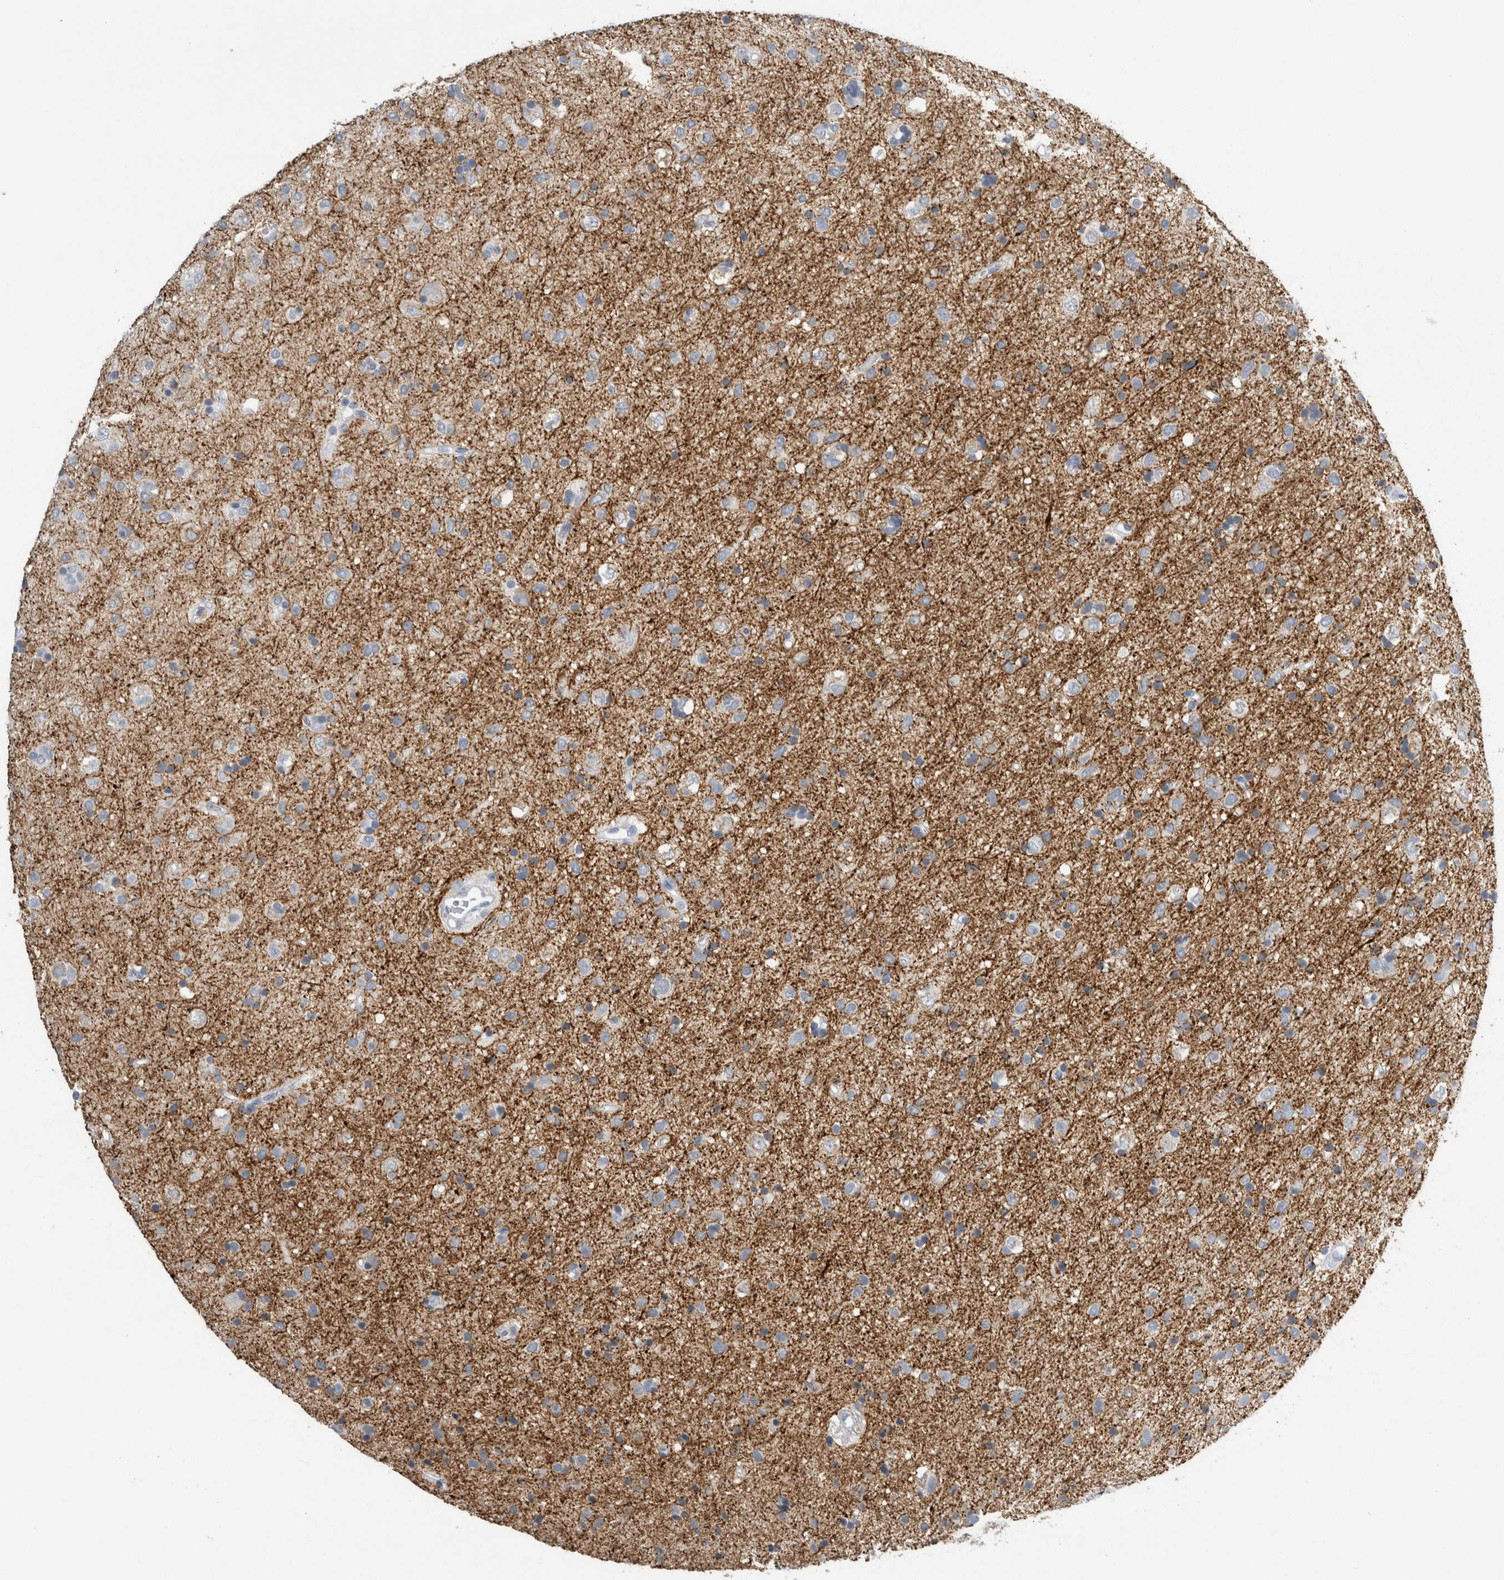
{"staining": {"intensity": "negative", "quantity": "none", "location": "none"}, "tissue": "glioma", "cell_type": "Tumor cells", "image_type": "cancer", "snomed": [{"axis": "morphology", "description": "Glioma, malignant, Low grade"}, {"axis": "topography", "description": "Brain"}], "caption": "High magnification brightfield microscopy of low-grade glioma (malignant) stained with DAB (3,3'-diaminobenzidine) (brown) and counterstained with hematoxylin (blue): tumor cells show no significant staining.", "gene": "NEFM", "patient": {"sex": "male", "age": 77}}